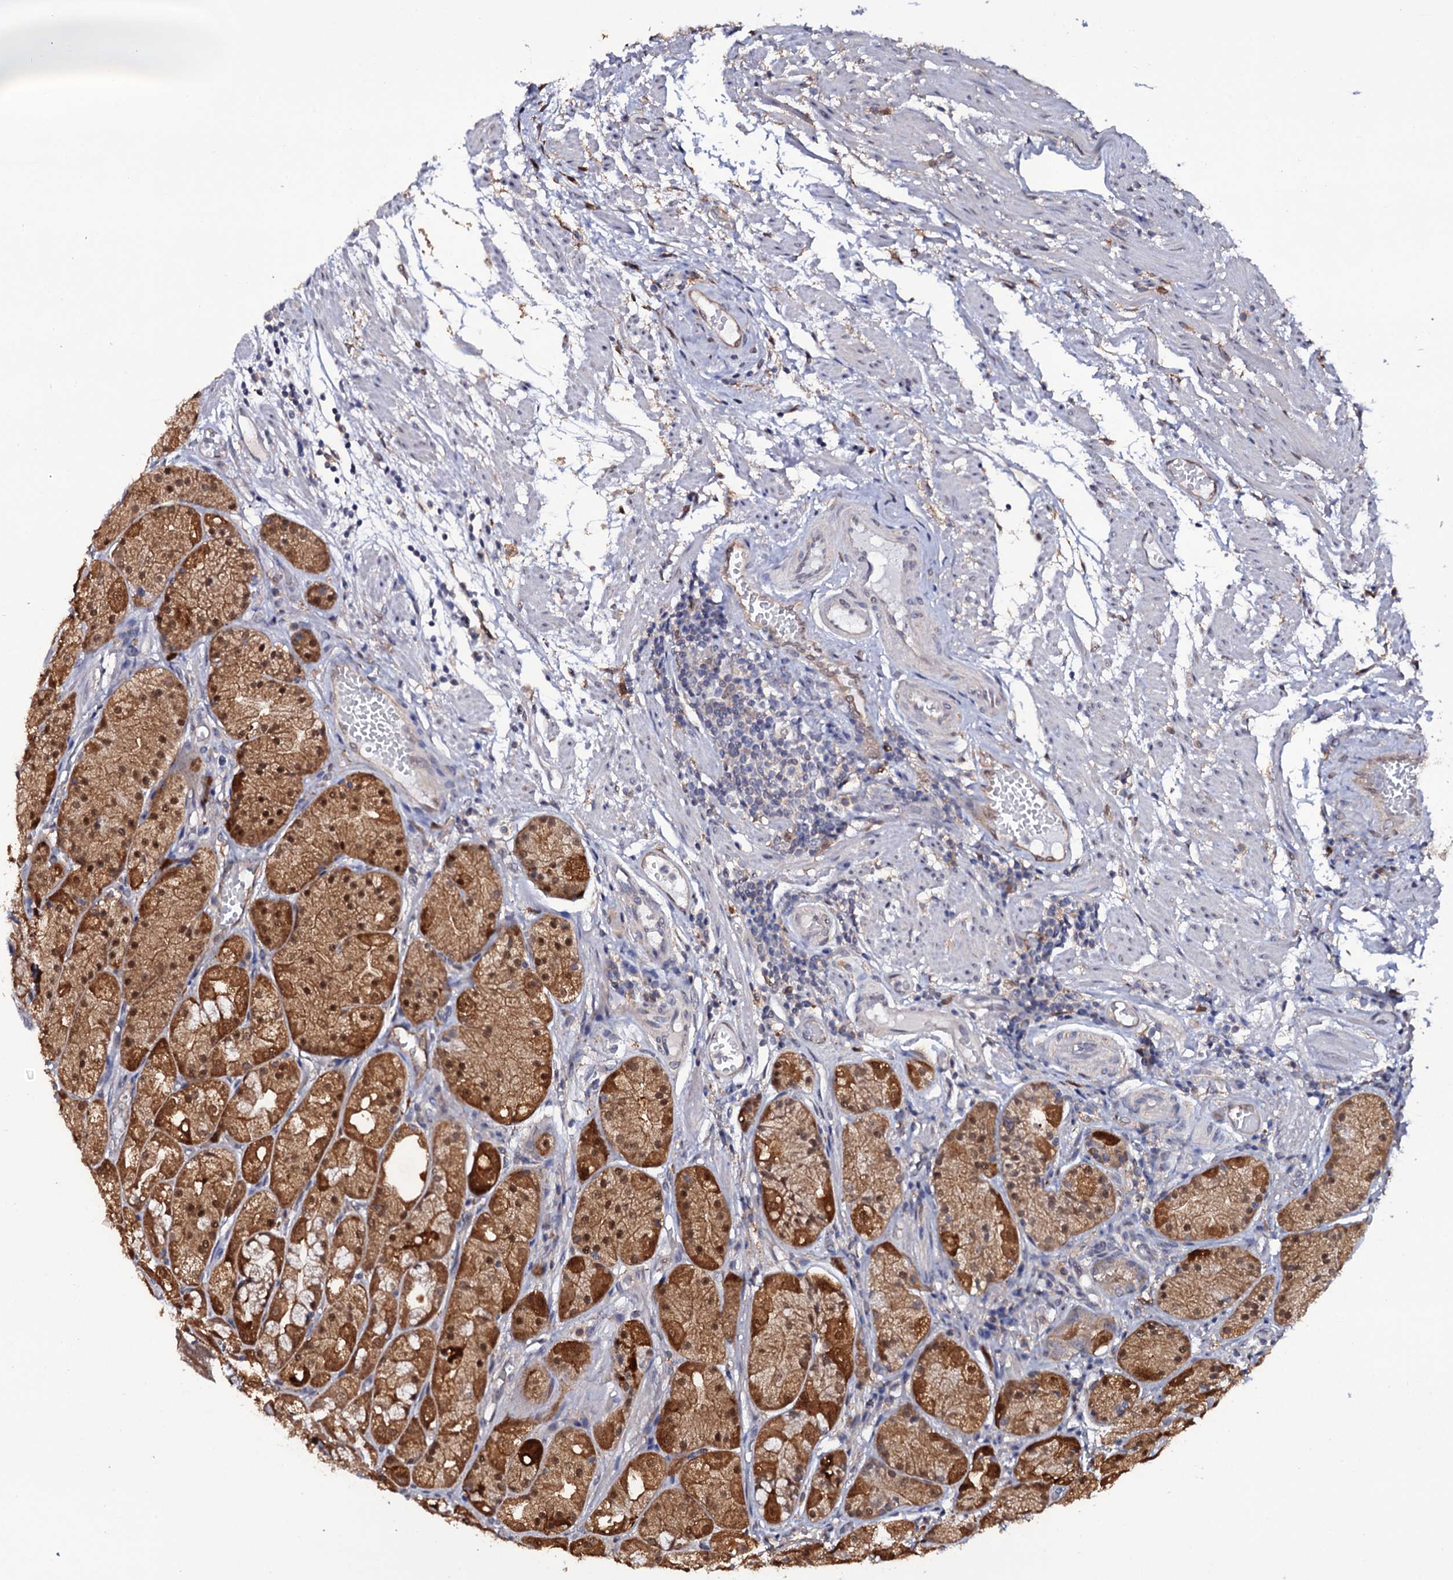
{"staining": {"intensity": "moderate", "quantity": ">75%", "location": "cytoplasmic/membranous,nuclear"}, "tissue": "stomach", "cell_type": "Glandular cells", "image_type": "normal", "snomed": [{"axis": "morphology", "description": "Normal tissue, NOS"}, {"axis": "topography", "description": "Stomach, upper"}], "caption": "This histopathology image exhibits IHC staining of unremarkable stomach, with medium moderate cytoplasmic/membranous,nuclear positivity in about >75% of glandular cells.", "gene": "CRYL1", "patient": {"sex": "male", "age": 72}}